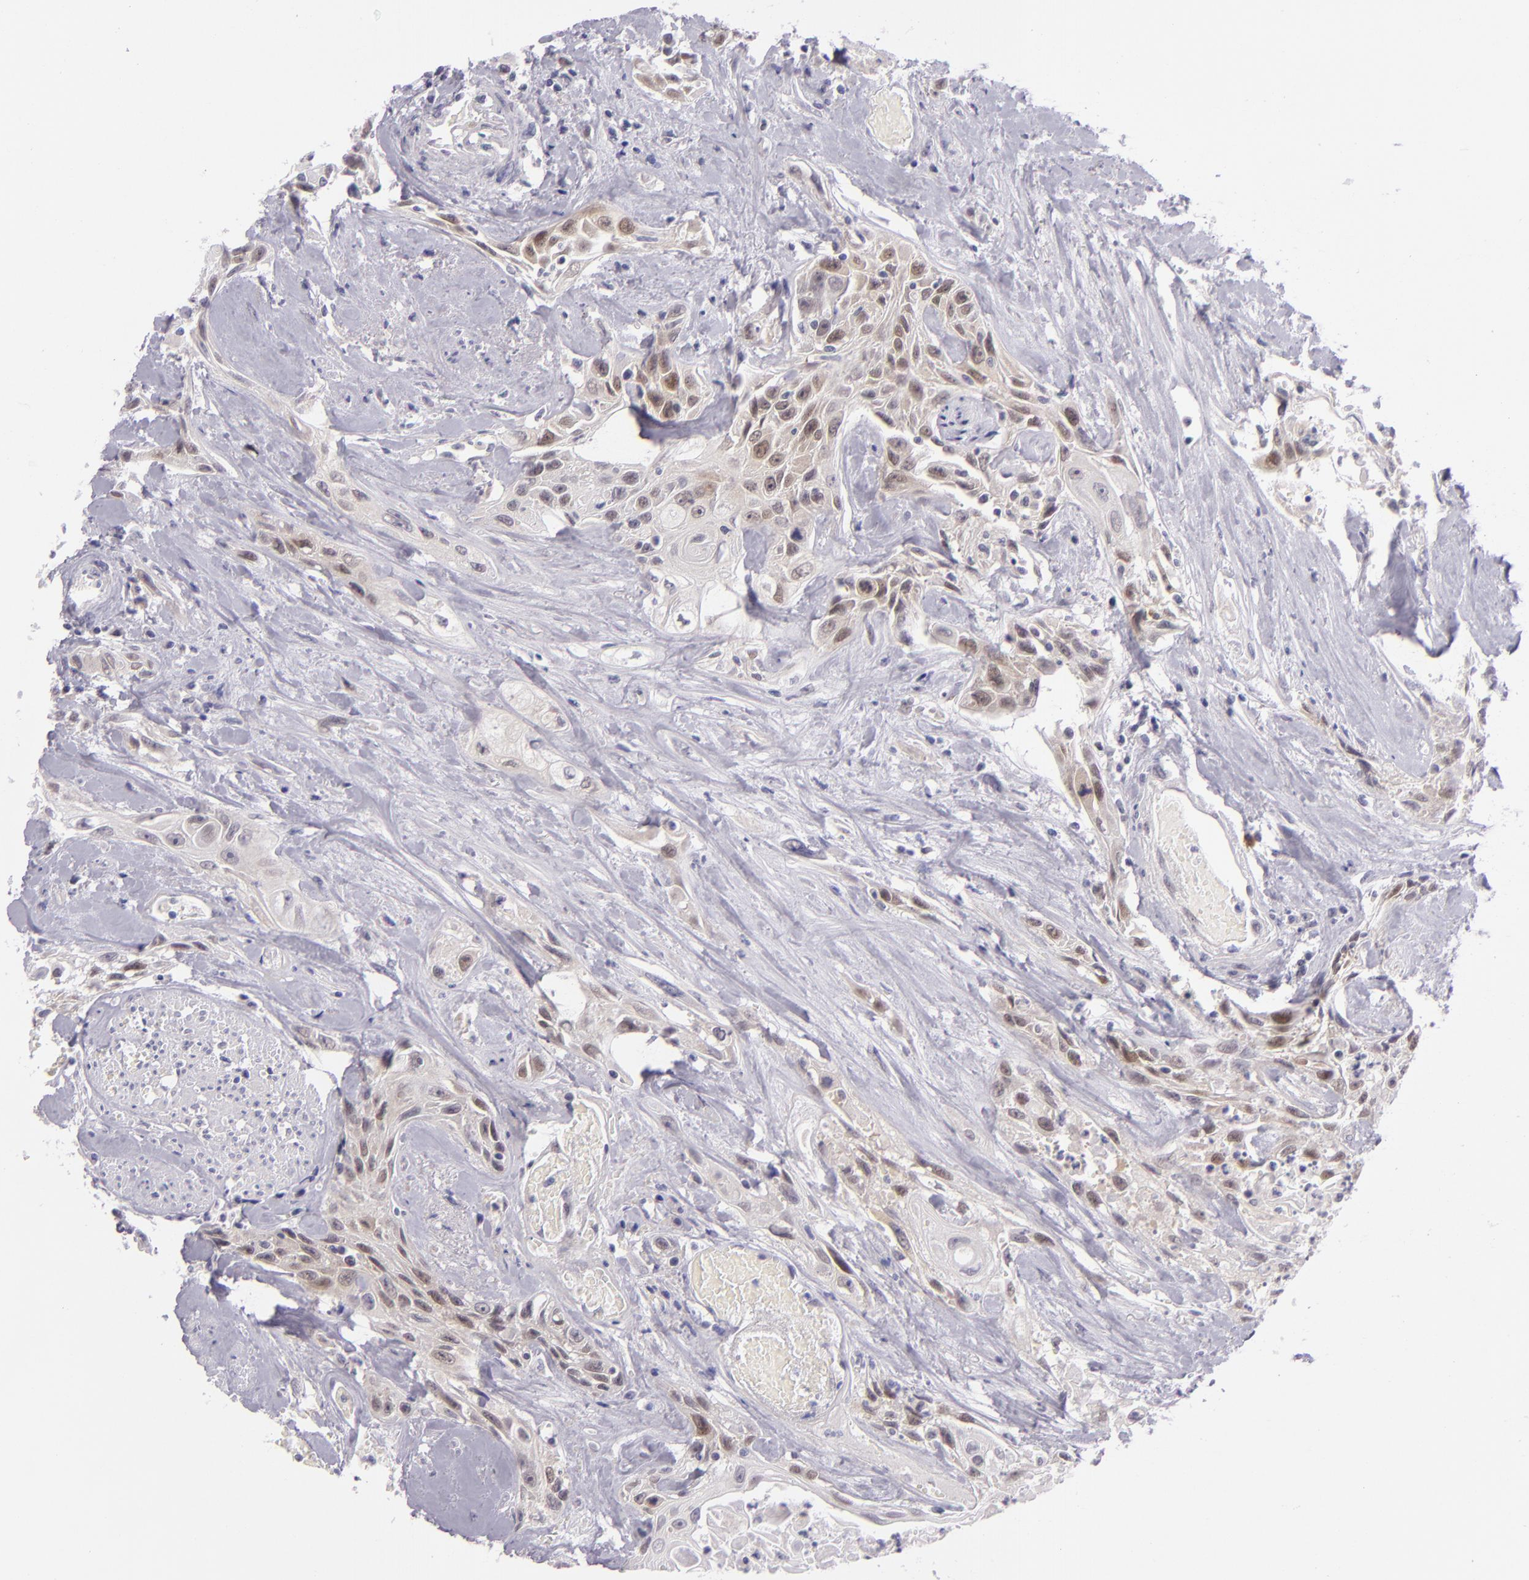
{"staining": {"intensity": "weak", "quantity": "<25%", "location": "cytoplasmic/membranous,nuclear"}, "tissue": "urothelial cancer", "cell_type": "Tumor cells", "image_type": "cancer", "snomed": [{"axis": "morphology", "description": "Urothelial carcinoma, High grade"}, {"axis": "topography", "description": "Urinary bladder"}], "caption": "Human urothelial carcinoma (high-grade) stained for a protein using immunohistochemistry (IHC) displays no expression in tumor cells.", "gene": "CSE1L", "patient": {"sex": "female", "age": 84}}